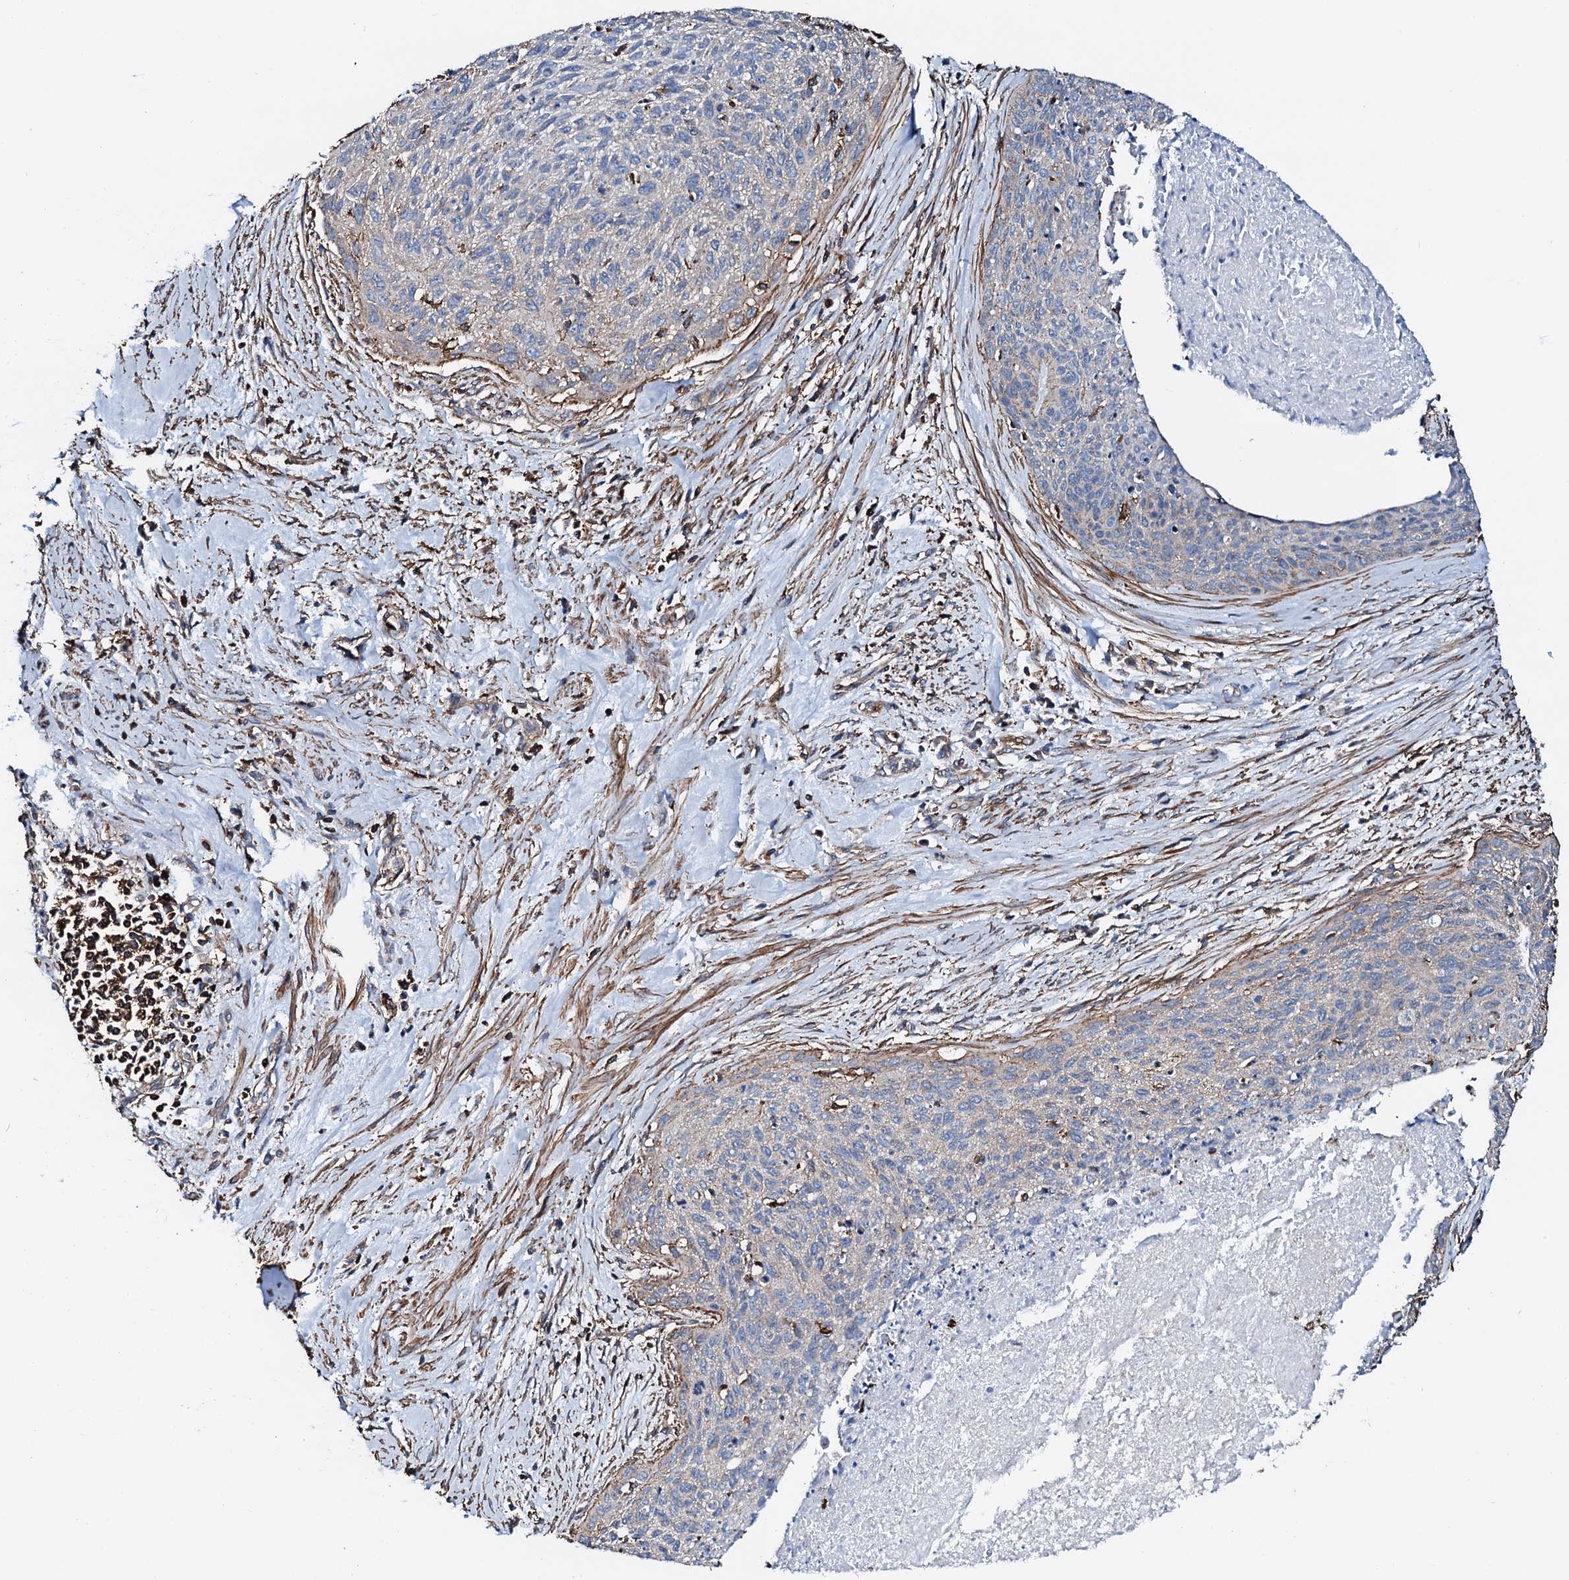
{"staining": {"intensity": "weak", "quantity": "<25%", "location": "cytoplasmic/membranous"}, "tissue": "cervical cancer", "cell_type": "Tumor cells", "image_type": "cancer", "snomed": [{"axis": "morphology", "description": "Squamous cell carcinoma, NOS"}, {"axis": "topography", "description": "Cervix"}], "caption": "DAB (3,3'-diaminobenzidine) immunohistochemical staining of cervical cancer (squamous cell carcinoma) demonstrates no significant expression in tumor cells. (Immunohistochemistry (ihc), brightfield microscopy, high magnification).", "gene": "INTS10", "patient": {"sex": "female", "age": 55}}